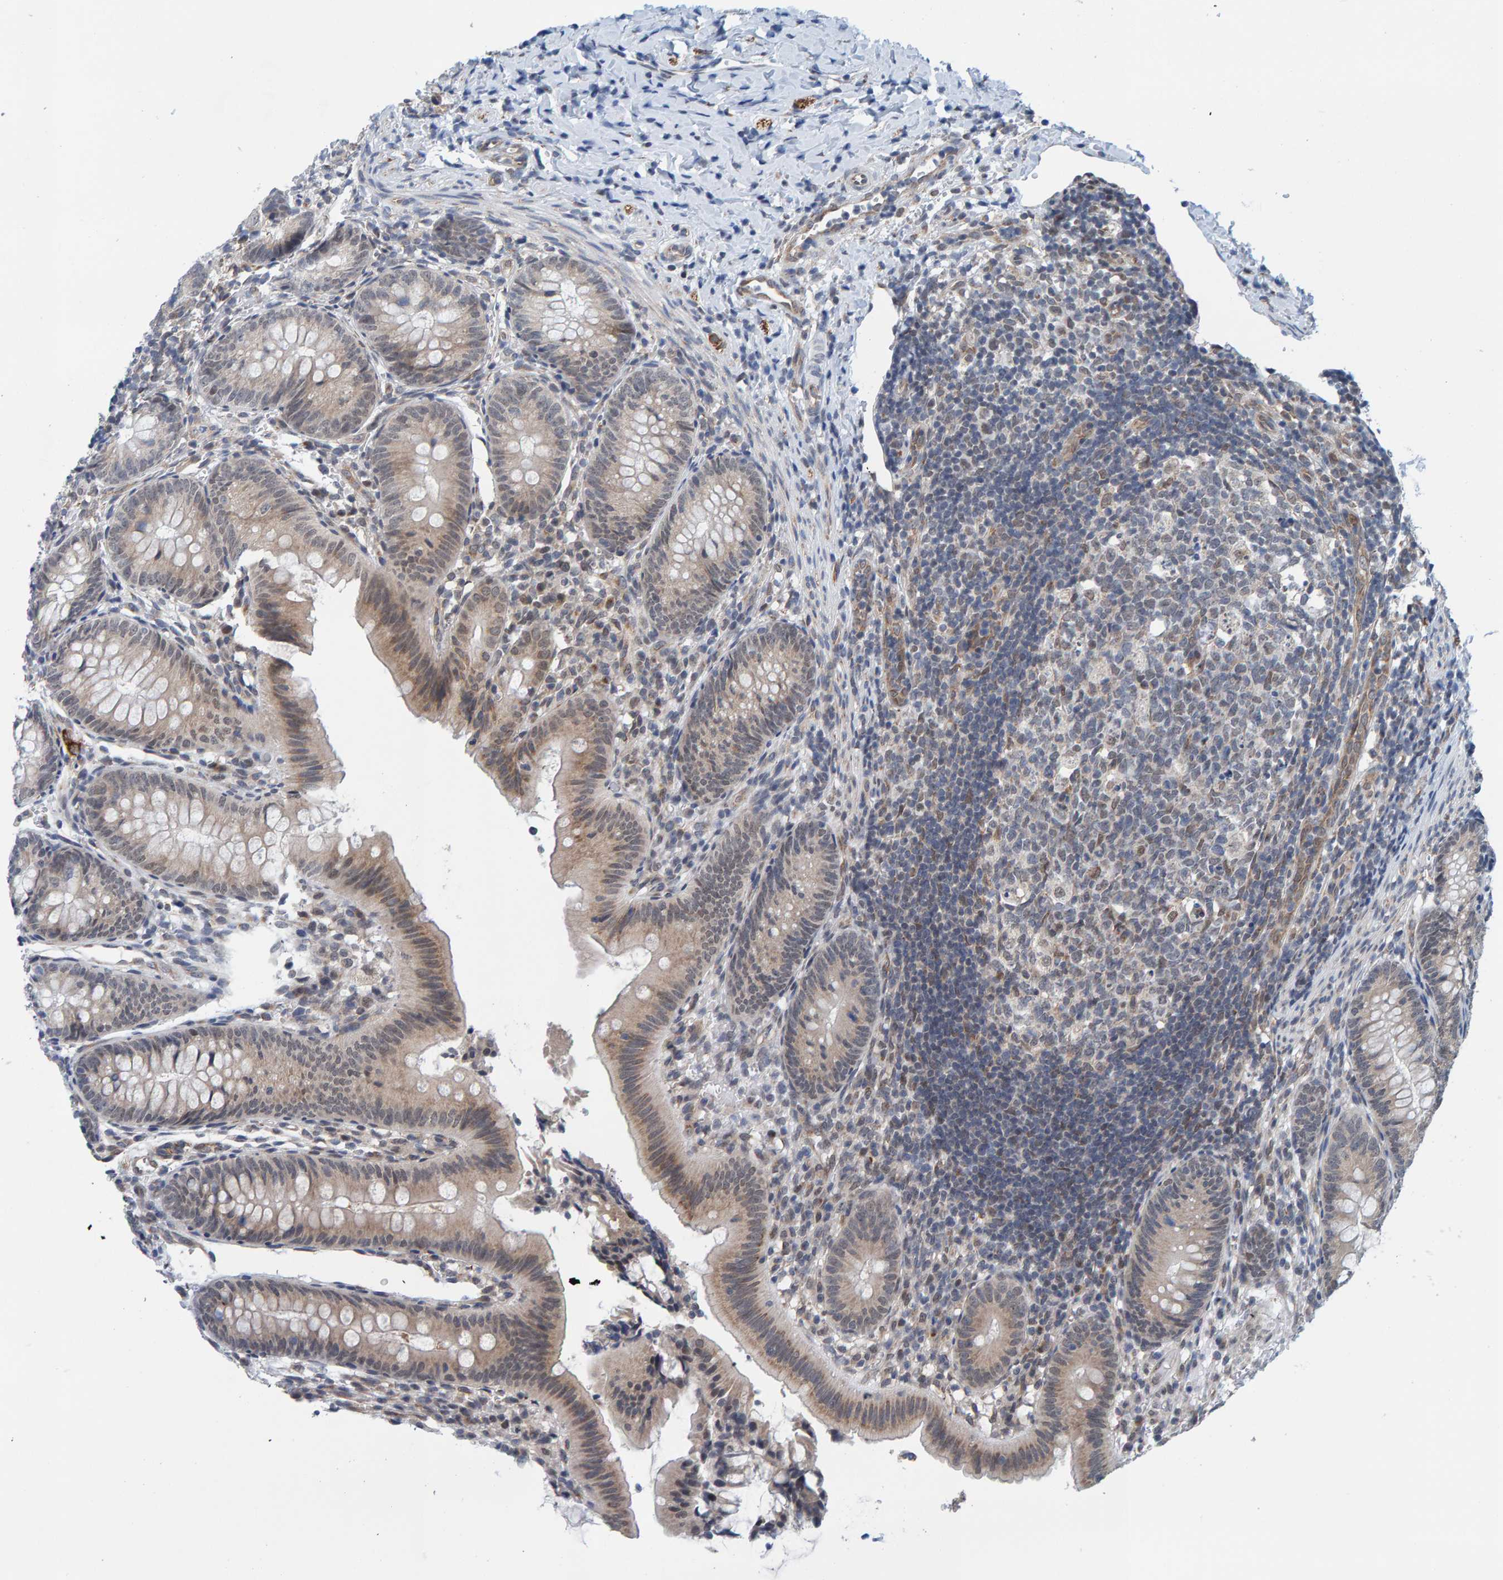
{"staining": {"intensity": "moderate", "quantity": "25%-75%", "location": "cytoplasmic/membranous"}, "tissue": "appendix", "cell_type": "Glandular cells", "image_type": "normal", "snomed": [{"axis": "morphology", "description": "Normal tissue, NOS"}, {"axis": "topography", "description": "Appendix"}], "caption": "IHC of normal appendix displays medium levels of moderate cytoplasmic/membranous staining in about 25%-75% of glandular cells.", "gene": "SCRN2", "patient": {"sex": "male", "age": 1}}